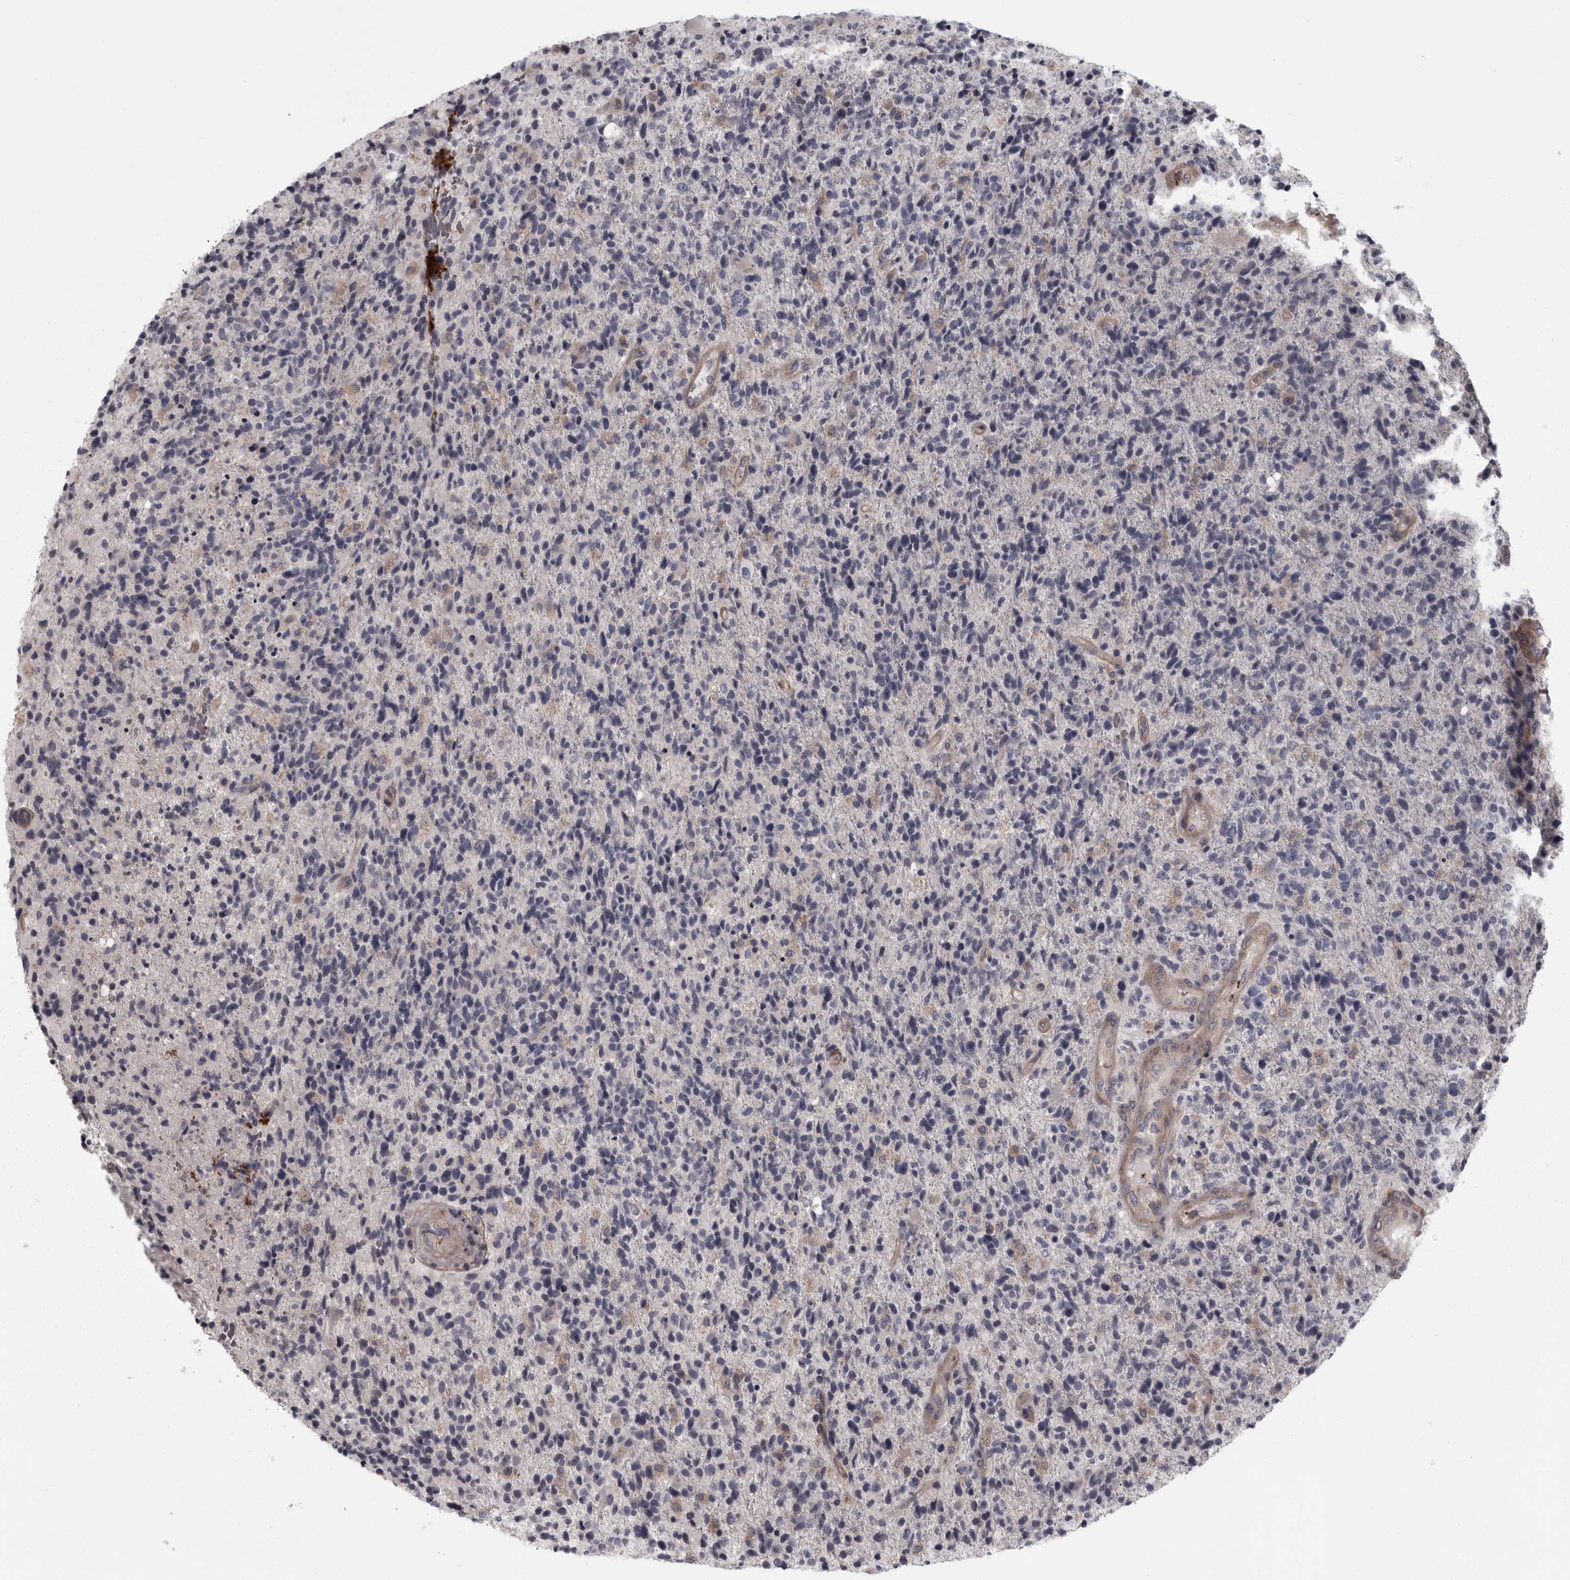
{"staining": {"intensity": "negative", "quantity": "none", "location": "none"}, "tissue": "glioma", "cell_type": "Tumor cells", "image_type": "cancer", "snomed": [{"axis": "morphology", "description": "Glioma, malignant, High grade"}, {"axis": "topography", "description": "Brain"}], "caption": "Glioma was stained to show a protein in brown. There is no significant staining in tumor cells.", "gene": "RSU1", "patient": {"sex": "male", "age": 72}}